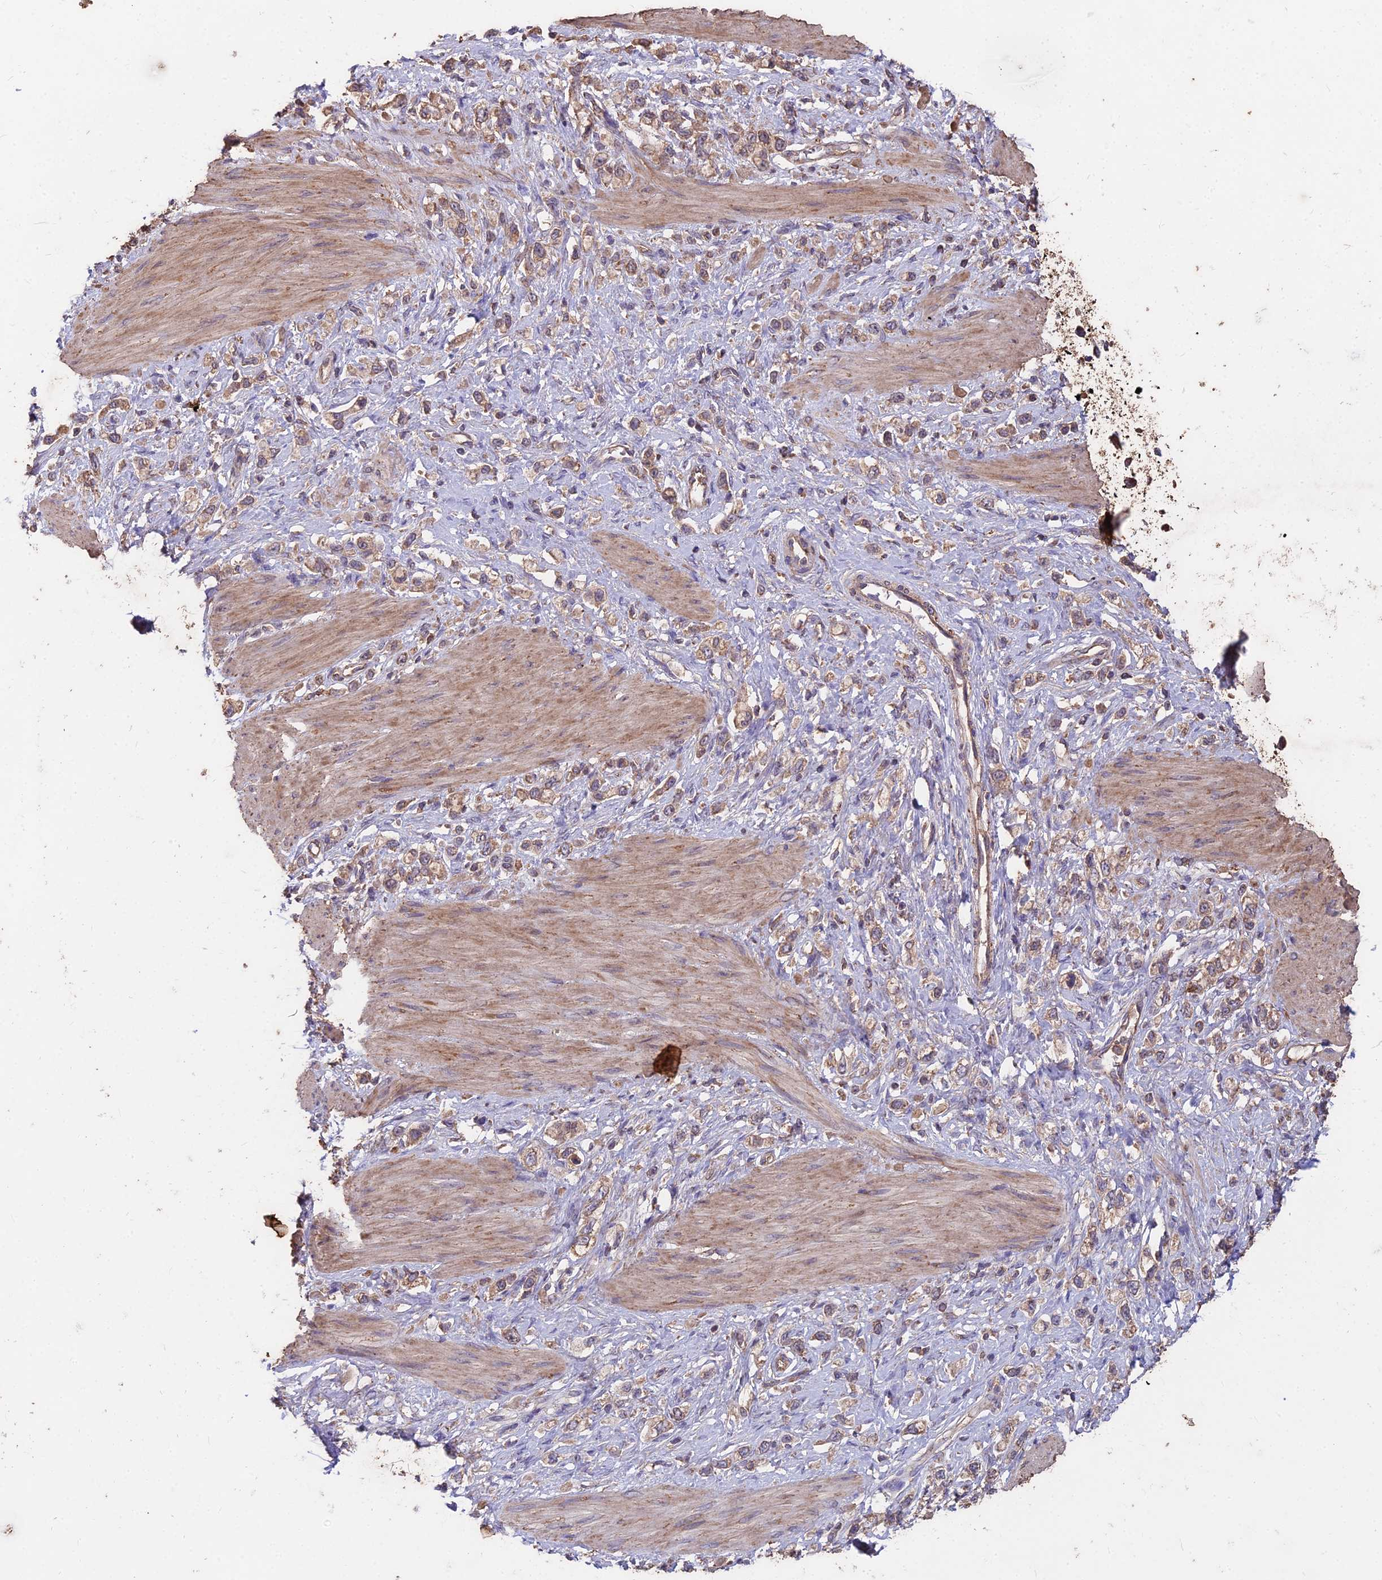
{"staining": {"intensity": "moderate", "quantity": ">75%", "location": "cytoplasmic/membranous"}, "tissue": "stomach cancer", "cell_type": "Tumor cells", "image_type": "cancer", "snomed": [{"axis": "morphology", "description": "Adenocarcinoma, NOS"}, {"axis": "topography", "description": "Stomach"}], "caption": "Protein staining of adenocarcinoma (stomach) tissue exhibits moderate cytoplasmic/membranous staining in about >75% of tumor cells. The staining was performed using DAB (3,3'-diaminobenzidine) to visualize the protein expression in brown, while the nuclei were stained in blue with hematoxylin (Magnification: 20x).", "gene": "CEMIP2", "patient": {"sex": "female", "age": 65}}